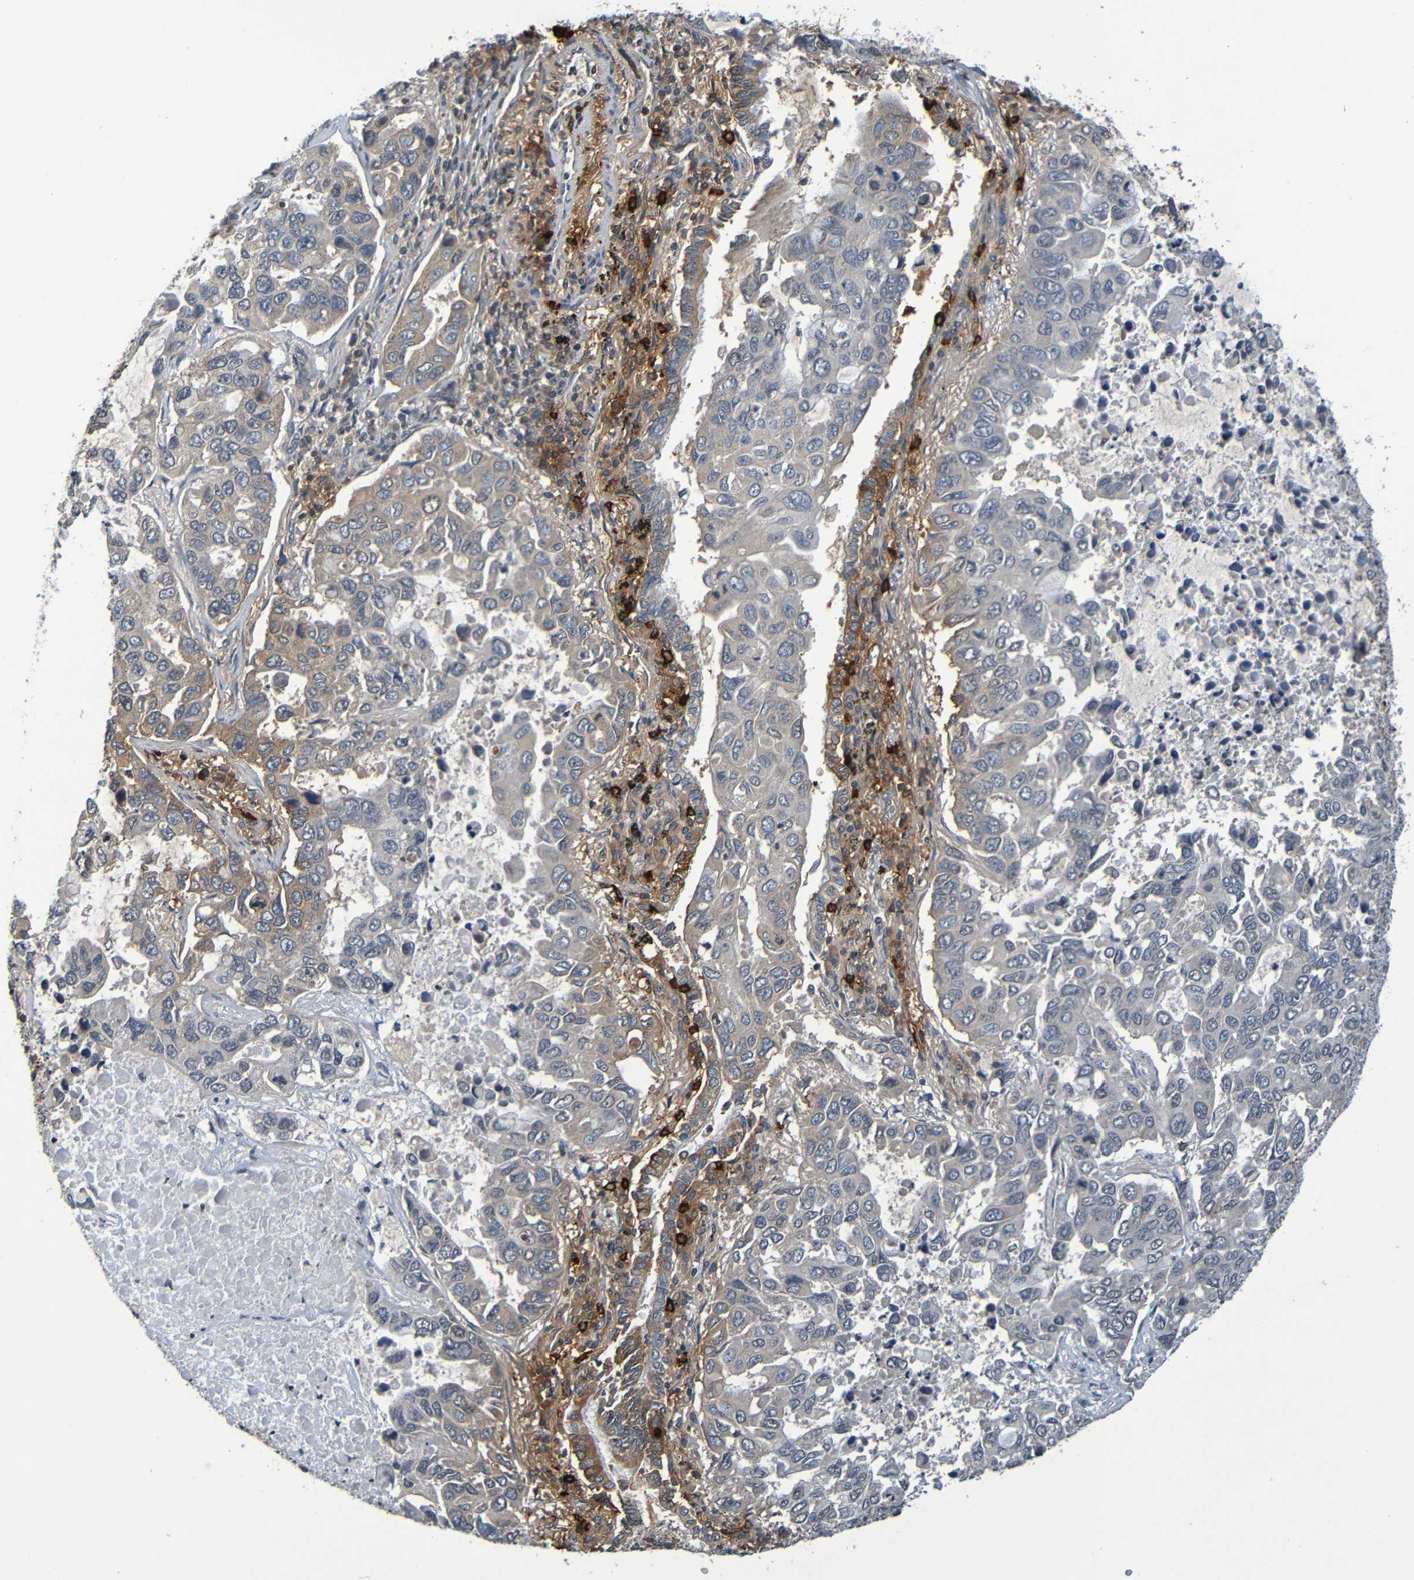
{"staining": {"intensity": "weak", "quantity": ">75%", "location": "cytoplasmic/membranous"}, "tissue": "lung cancer", "cell_type": "Tumor cells", "image_type": "cancer", "snomed": [{"axis": "morphology", "description": "Adenocarcinoma, NOS"}, {"axis": "topography", "description": "Lung"}], "caption": "This photomicrograph demonstrates adenocarcinoma (lung) stained with immunohistochemistry (IHC) to label a protein in brown. The cytoplasmic/membranous of tumor cells show weak positivity for the protein. Nuclei are counter-stained blue.", "gene": "C3AR1", "patient": {"sex": "male", "age": 64}}